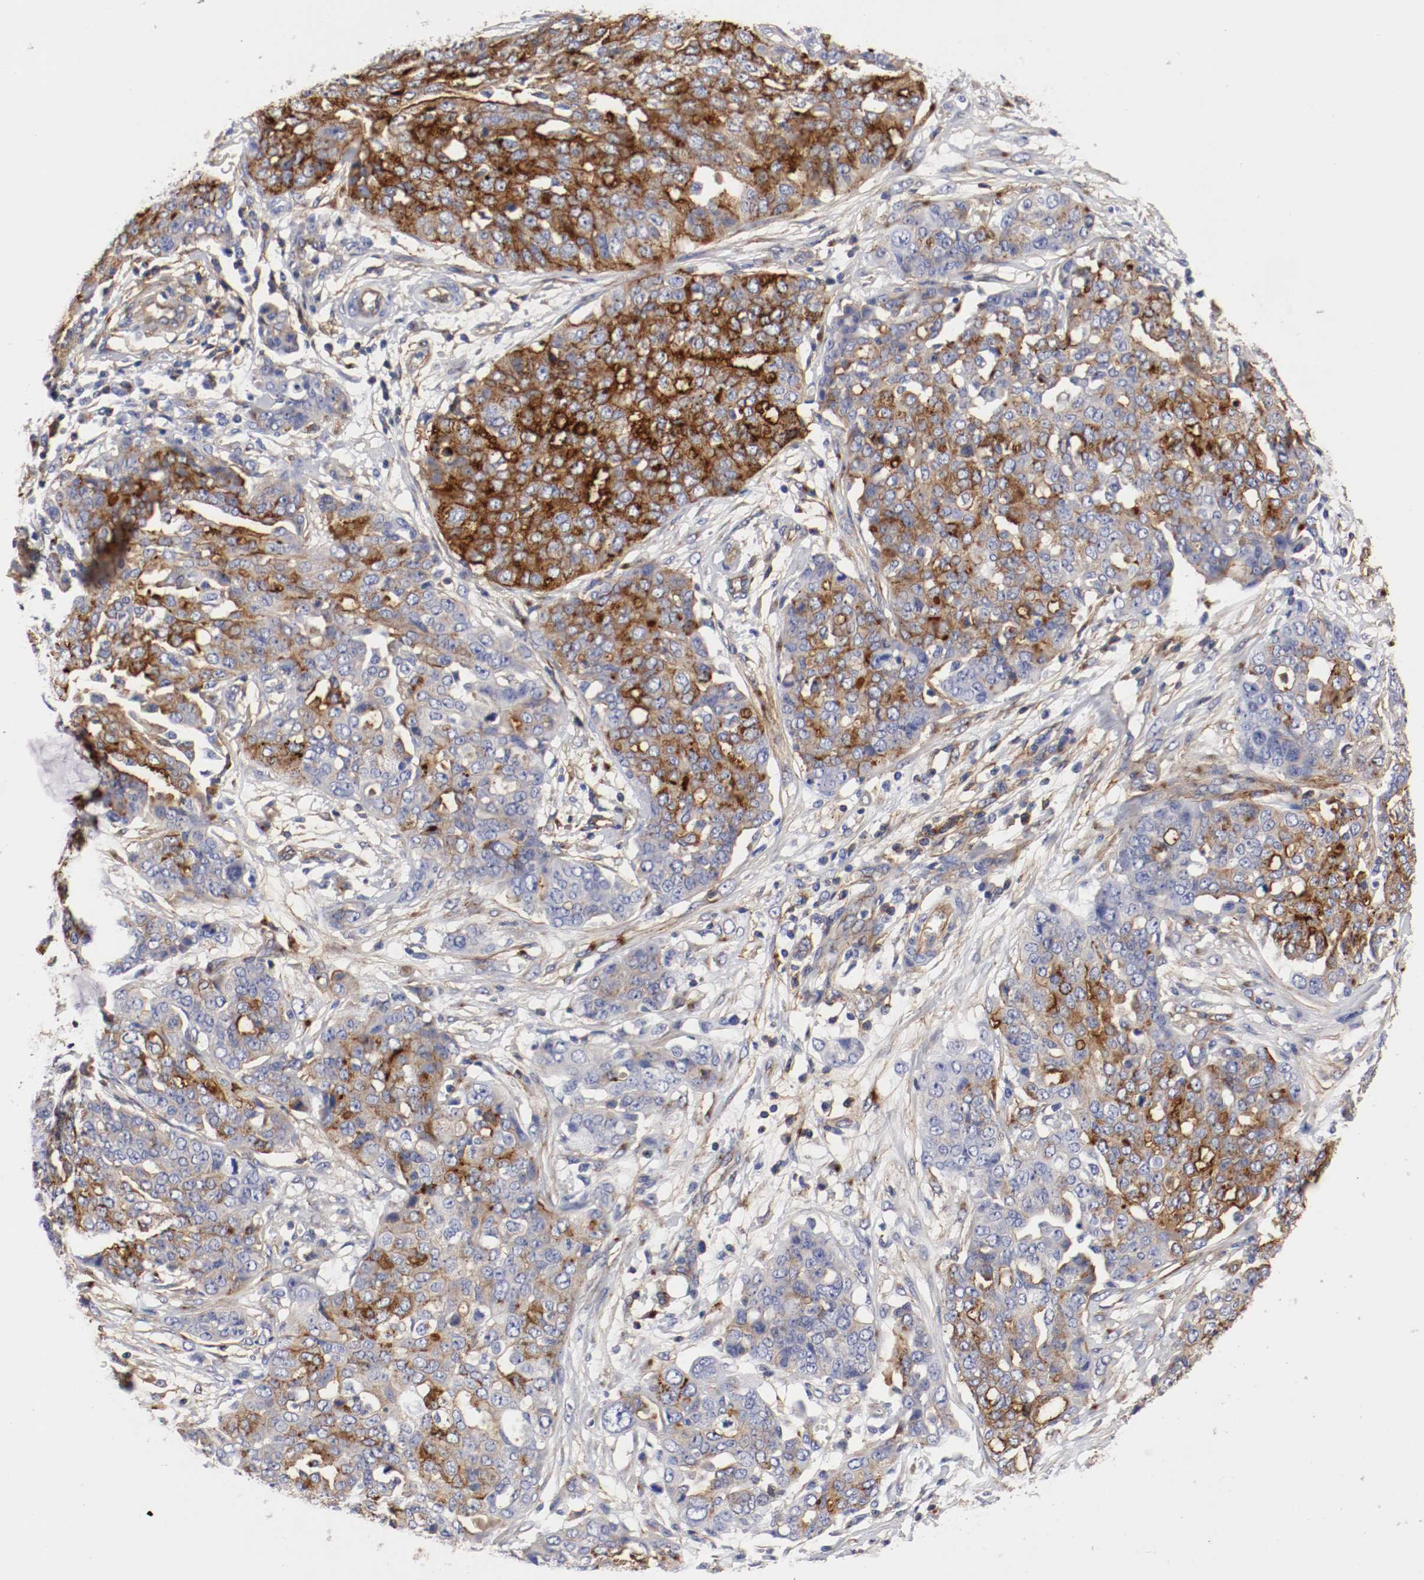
{"staining": {"intensity": "strong", "quantity": "25%-75%", "location": "cytoplasmic/membranous"}, "tissue": "ovarian cancer", "cell_type": "Tumor cells", "image_type": "cancer", "snomed": [{"axis": "morphology", "description": "Cystadenocarcinoma, serous, NOS"}, {"axis": "topography", "description": "Soft tissue"}, {"axis": "topography", "description": "Ovary"}], "caption": "Immunohistochemistry (IHC) image of ovarian cancer (serous cystadenocarcinoma) stained for a protein (brown), which shows high levels of strong cytoplasmic/membranous positivity in about 25%-75% of tumor cells.", "gene": "IFITM1", "patient": {"sex": "female", "age": 57}}